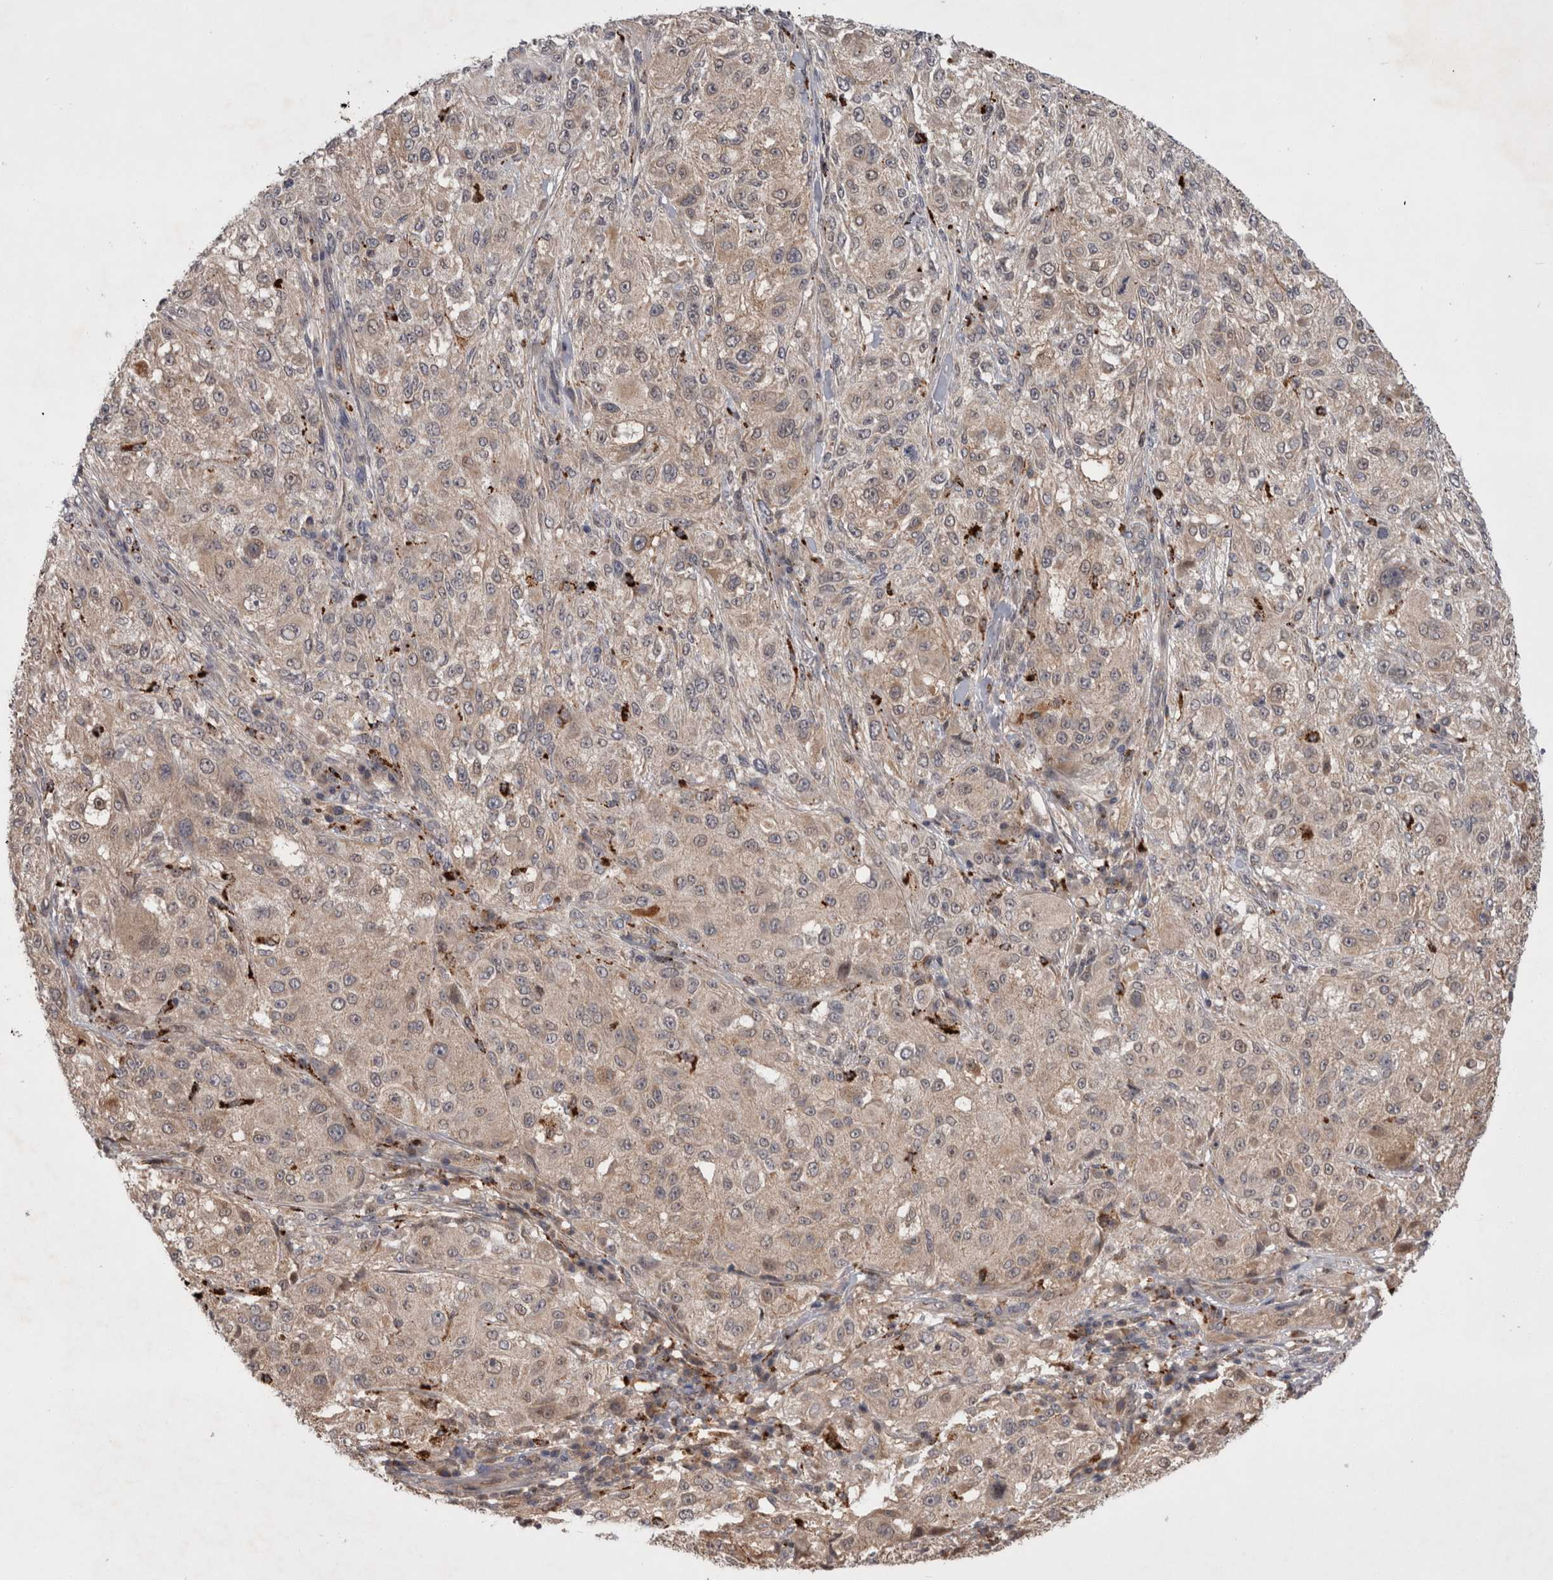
{"staining": {"intensity": "weak", "quantity": ">75%", "location": "cytoplasmic/membranous"}, "tissue": "melanoma", "cell_type": "Tumor cells", "image_type": "cancer", "snomed": [{"axis": "morphology", "description": "Necrosis, NOS"}, {"axis": "morphology", "description": "Malignant melanoma, NOS"}, {"axis": "topography", "description": "Skin"}], "caption": "An IHC photomicrograph of neoplastic tissue is shown. Protein staining in brown shows weak cytoplasmic/membranous positivity in malignant melanoma within tumor cells.", "gene": "MRPL37", "patient": {"sex": "female", "age": 87}}